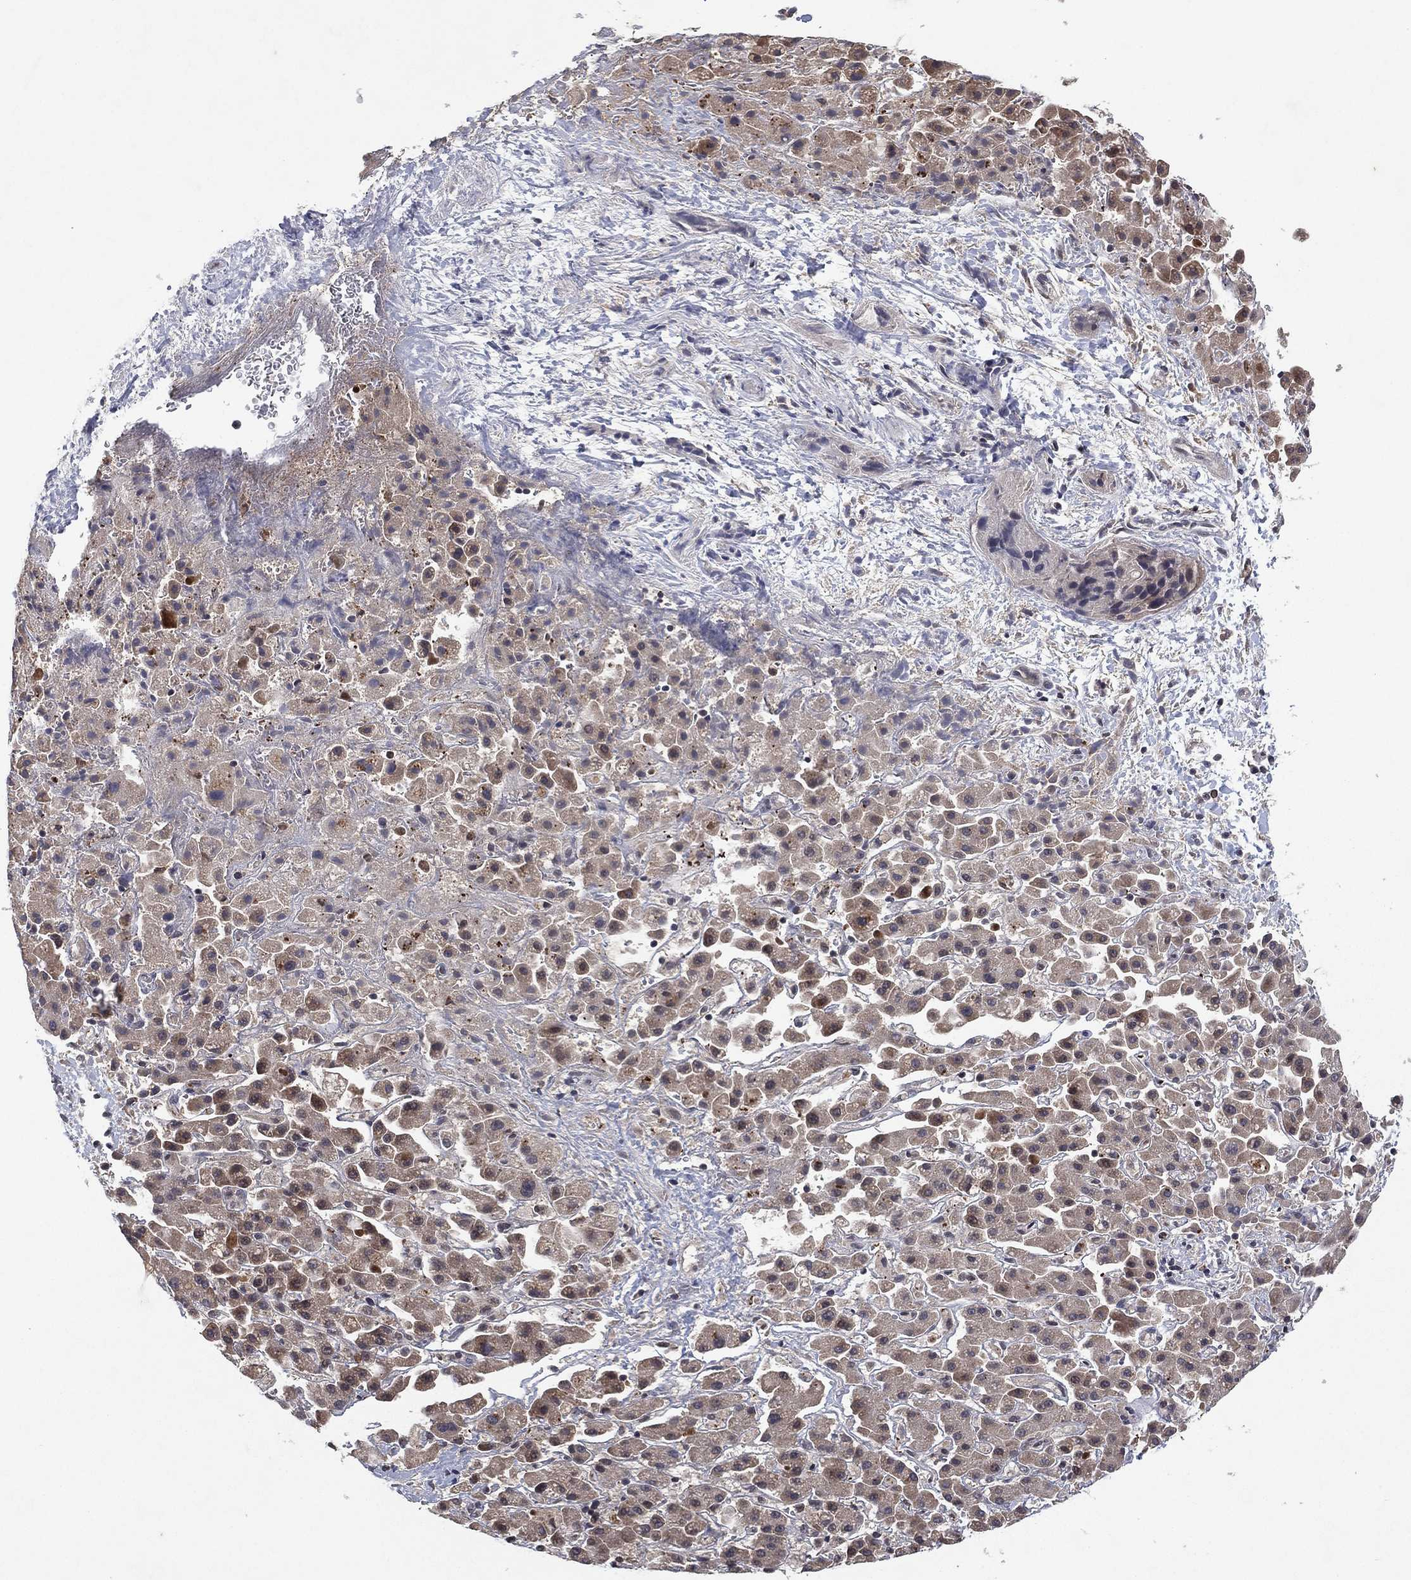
{"staining": {"intensity": "weak", "quantity": "<25%", "location": "cytoplasmic/membranous"}, "tissue": "liver cancer", "cell_type": "Tumor cells", "image_type": "cancer", "snomed": [{"axis": "morphology", "description": "Cholangiocarcinoma"}, {"axis": "topography", "description": "Liver"}], "caption": "There is no significant positivity in tumor cells of cholangiocarcinoma (liver).", "gene": "ATG4B", "patient": {"sex": "female", "age": 52}}